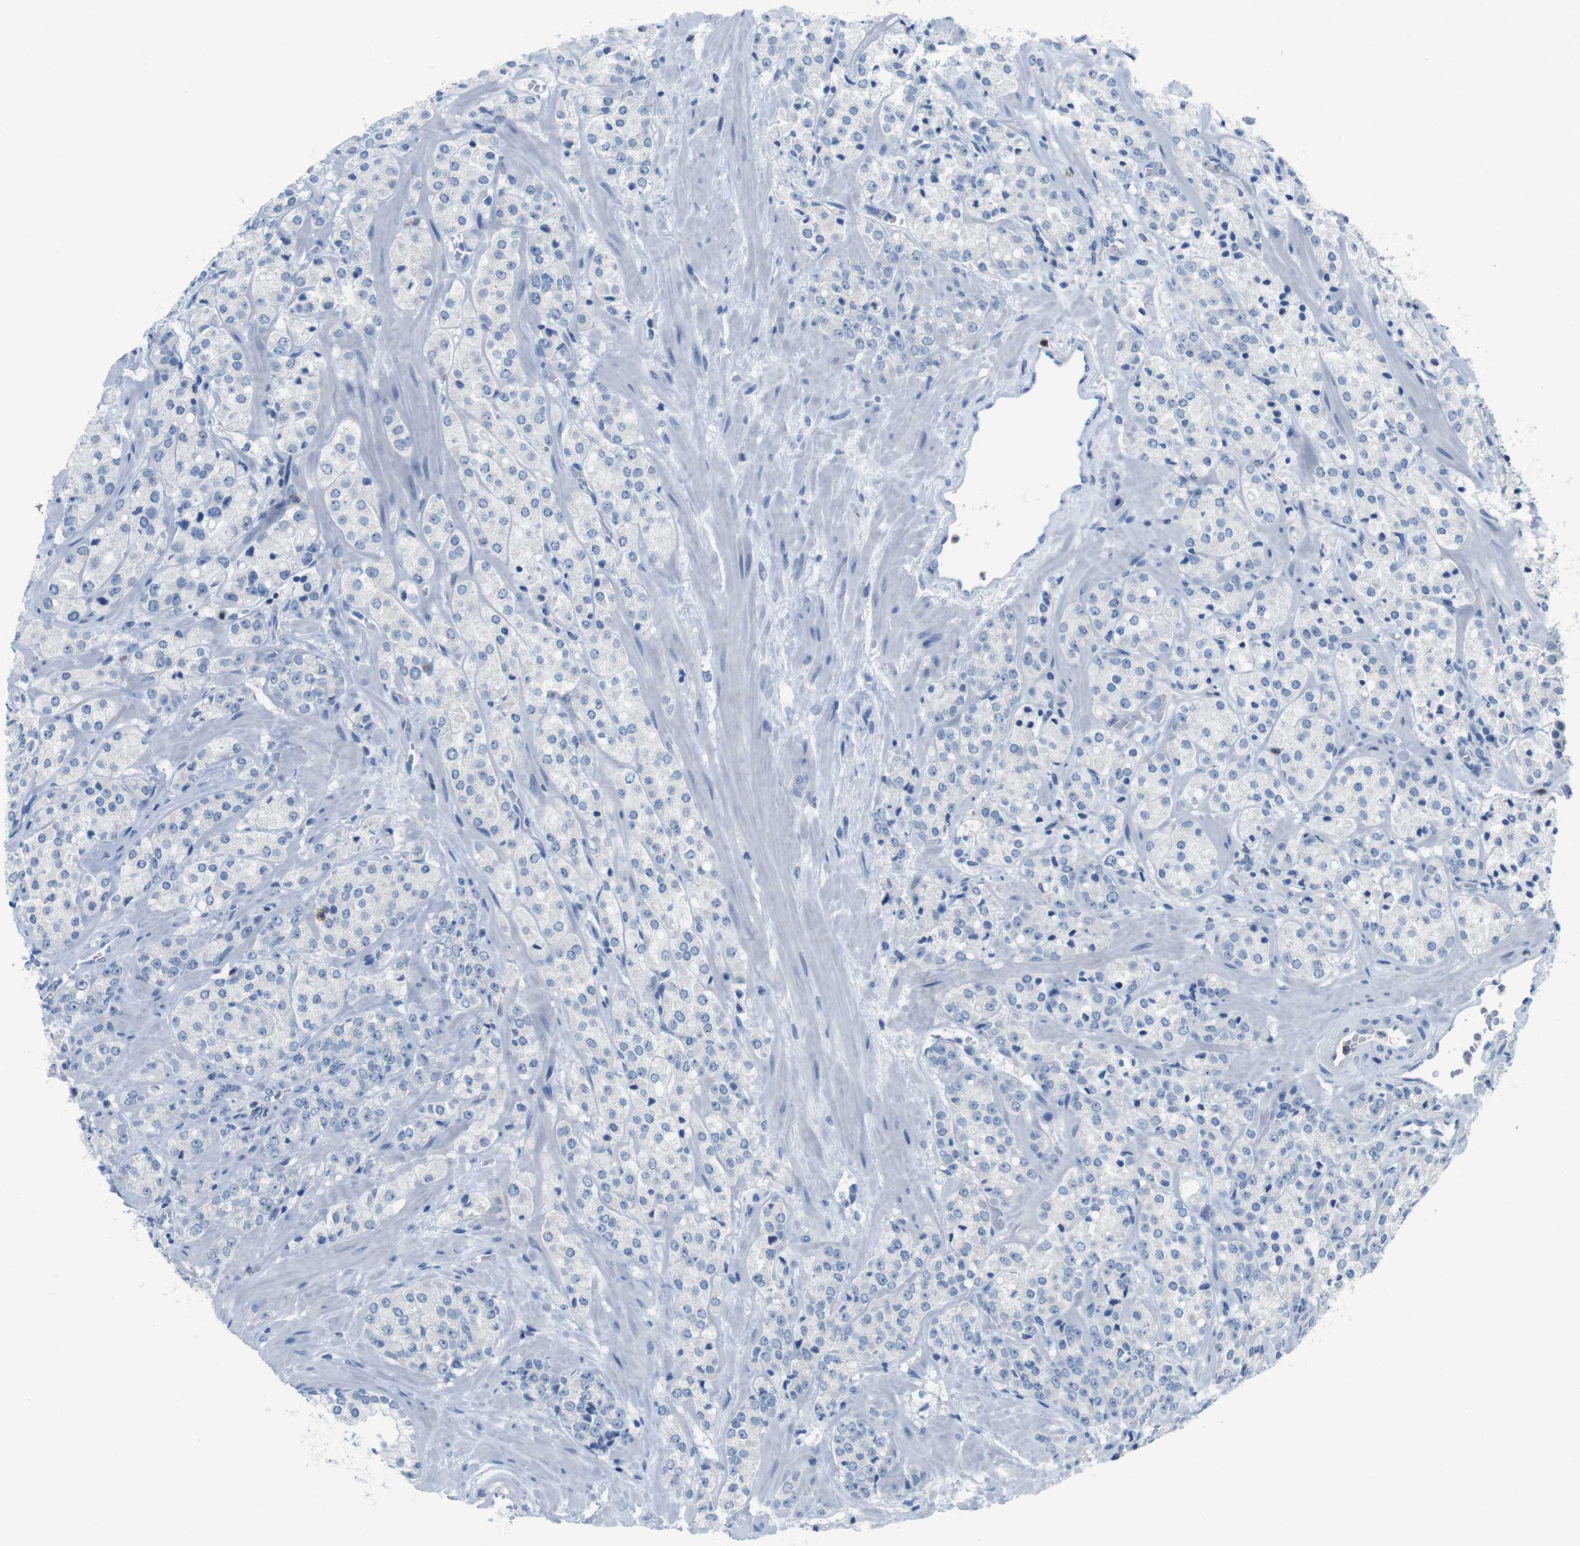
{"staining": {"intensity": "negative", "quantity": "none", "location": "none"}, "tissue": "prostate cancer", "cell_type": "Tumor cells", "image_type": "cancer", "snomed": [{"axis": "morphology", "description": "Adenocarcinoma, High grade"}, {"axis": "topography", "description": "Prostate"}], "caption": "Tumor cells are negative for protein expression in human adenocarcinoma (high-grade) (prostate).", "gene": "CD5", "patient": {"sex": "male", "age": 64}}